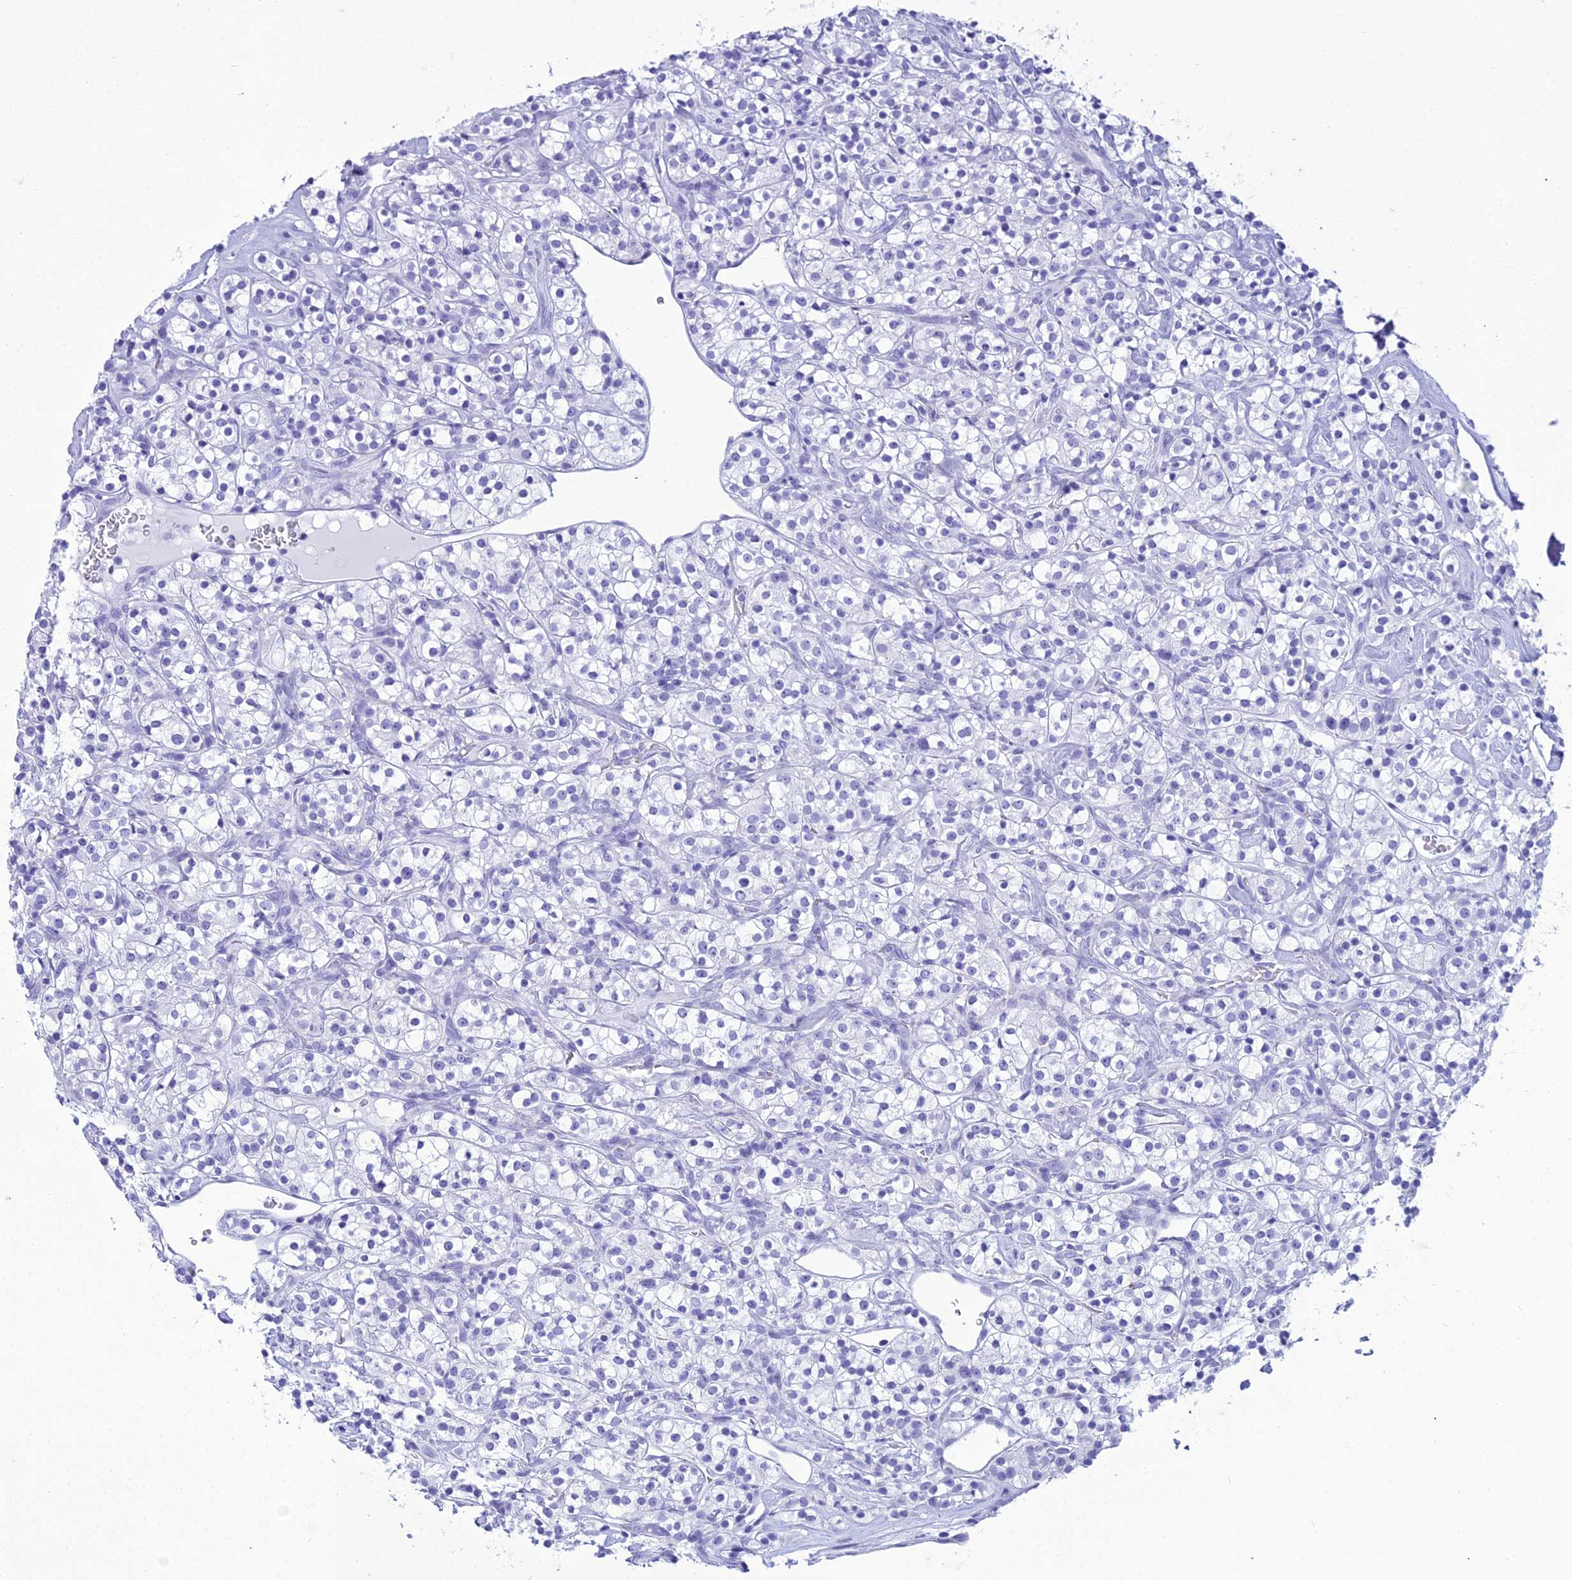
{"staining": {"intensity": "negative", "quantity": "none", "location": "none"}, "tissue": "renal cancer", "cell_type": "Tumor cells", "image_type": "cancer", "snomed": [{"axis": "morphology", "description": "Adenocarcinoma, NOS"}, {"axis": "topography", "description": "Kidney"}], "caption": "This is a micrograph of immunohistochemistry staining of renal cancer (adenocarcinoma), which shows no positivity in tumor cells.", "gene": "ZNF442", "patient": {"sex": "male", "age": 77}}